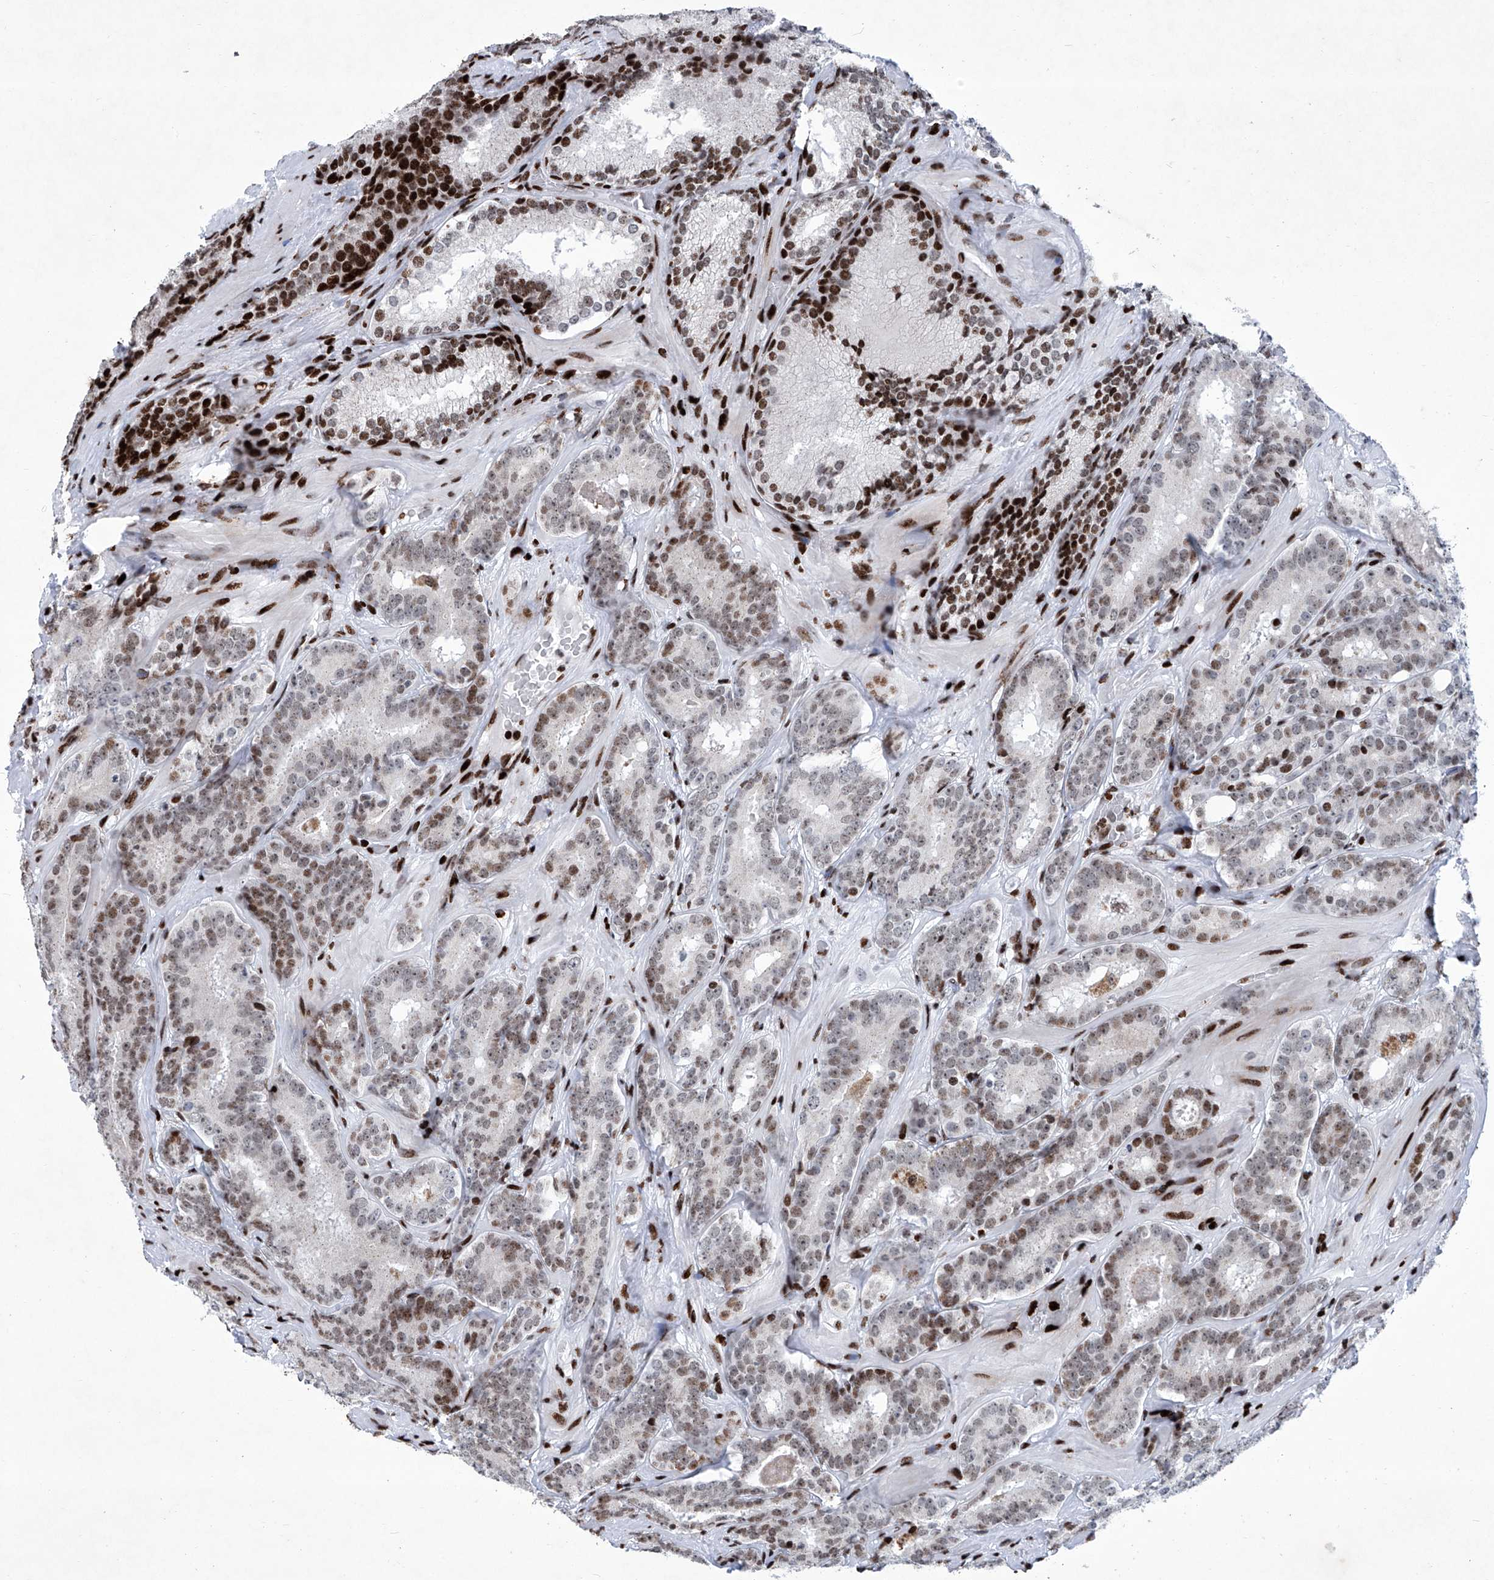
{"staining": {"intensity": "moderate", "quantity": ">75%", "location": "nuclear"}, "tissue": "prostate cancer", "cell_type": "Tumor cells", "image_type": "cancer", "snomed": [{"axis": "morphology", "description": "Adenocarcinoma, High grade"}, {"axis": "topography", "description": "Prostate"}], "caption": "This histopathology image shows immunohistochemistry (IHC) staining of prostate cancer (adenocarcinoma (high-grade)), with medium moderate nuclear staining in approximately >75% of tumor cells.", "gene": "HEY2", "patient": {"sex": "male", "age": 57}}